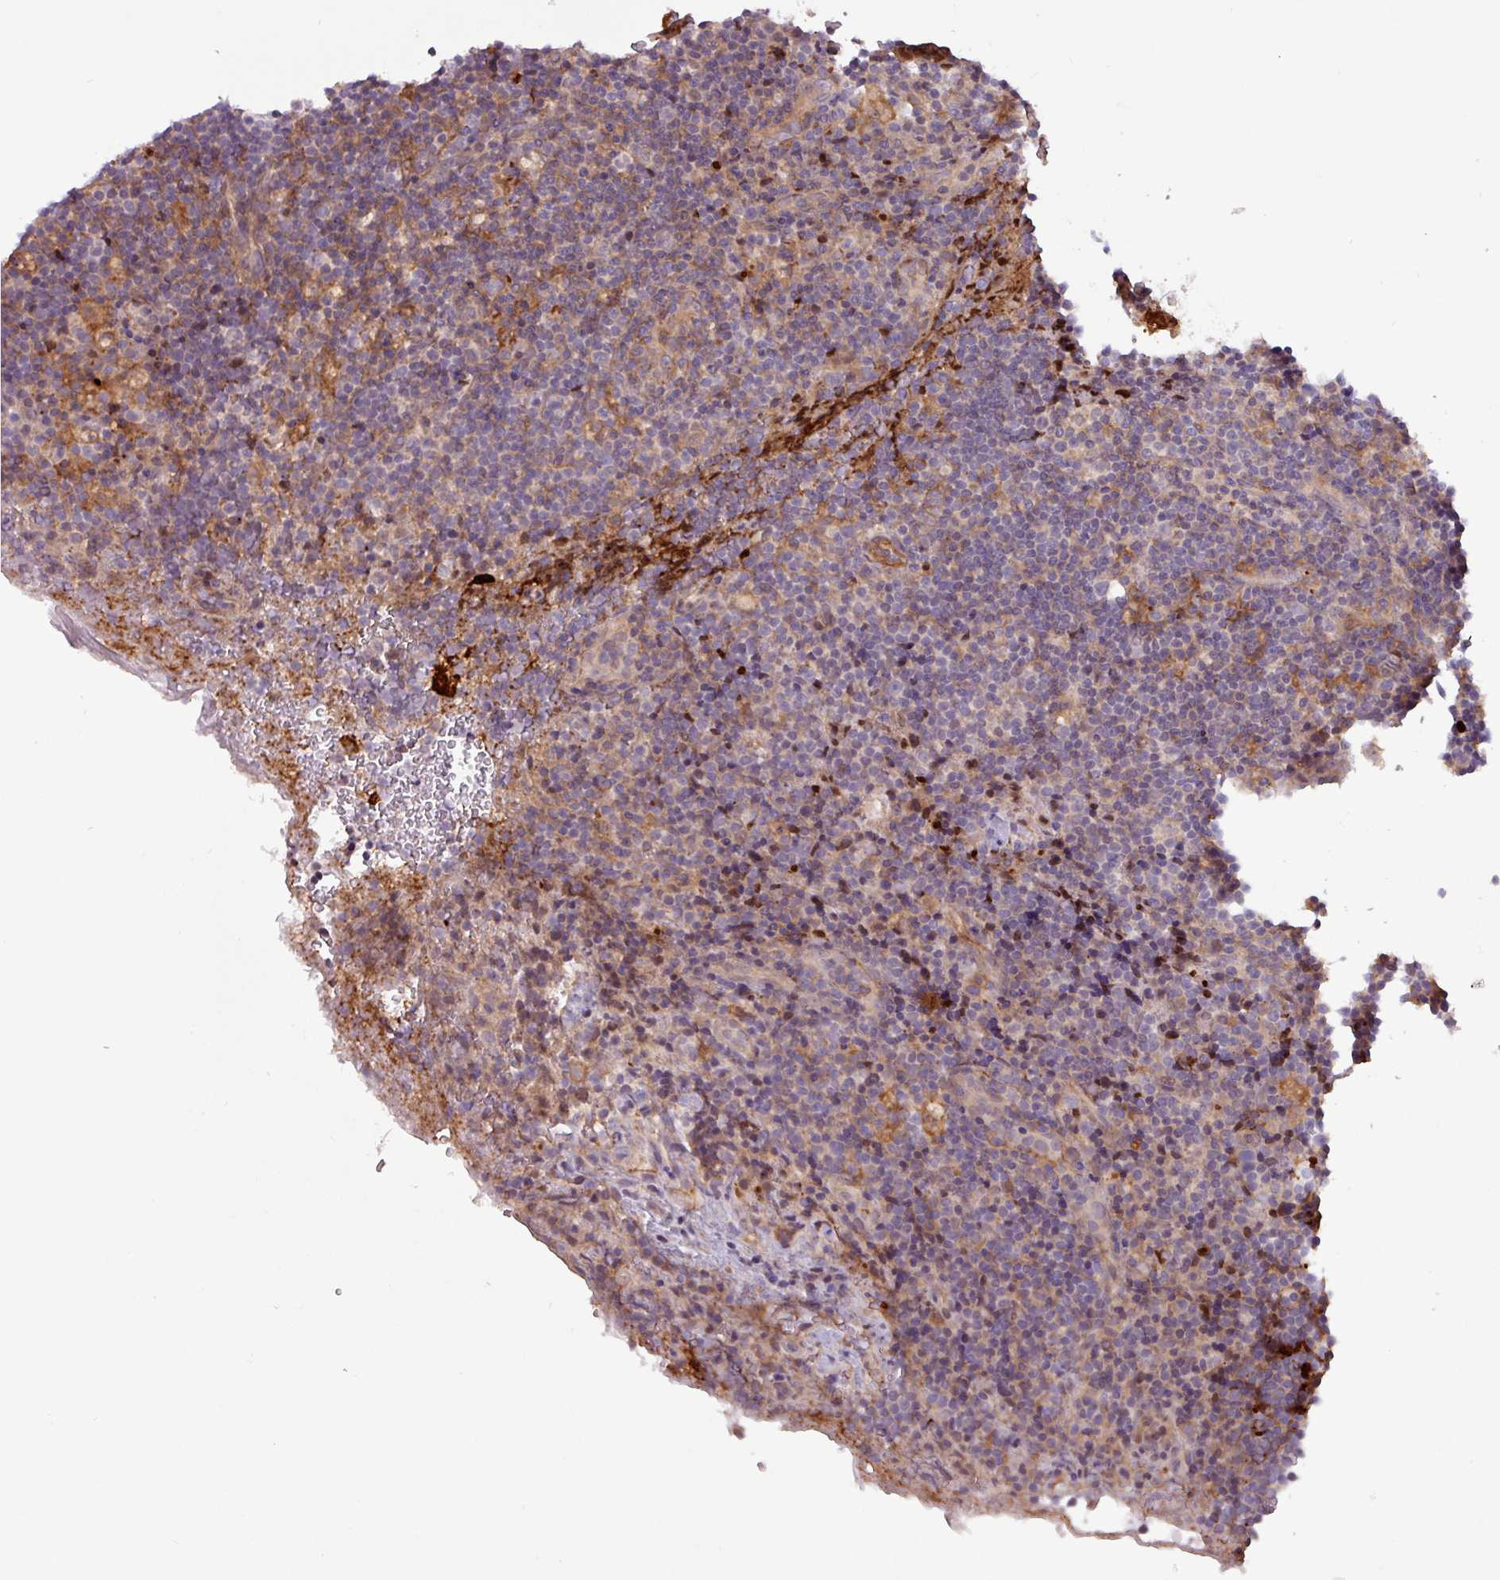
{"staining": {"intensity": "weak", "quantity": "<25%", "location": "cytoplasmic/membranous"}, "tissue": "lymph node", "cell_type": "Non-germinal center cells", "image_type": "normal", "snomed": [{"axis": "morphology", "description": "Normal tissue, NOS"}, {"axis": "topography", "description": "Lymph node"}], "caption": "Immunohistochemistry photomicrograph of benign lymph node stained for a protein (brown), which displays no staining in non-germinal center cells. (DAB (3,3'-diaminobenzidine) immunohistochemistry (IHC) with hematoxylin counter stain).", "gene": "PCED1A", "patient": {"sex": "male", "age": 58}}